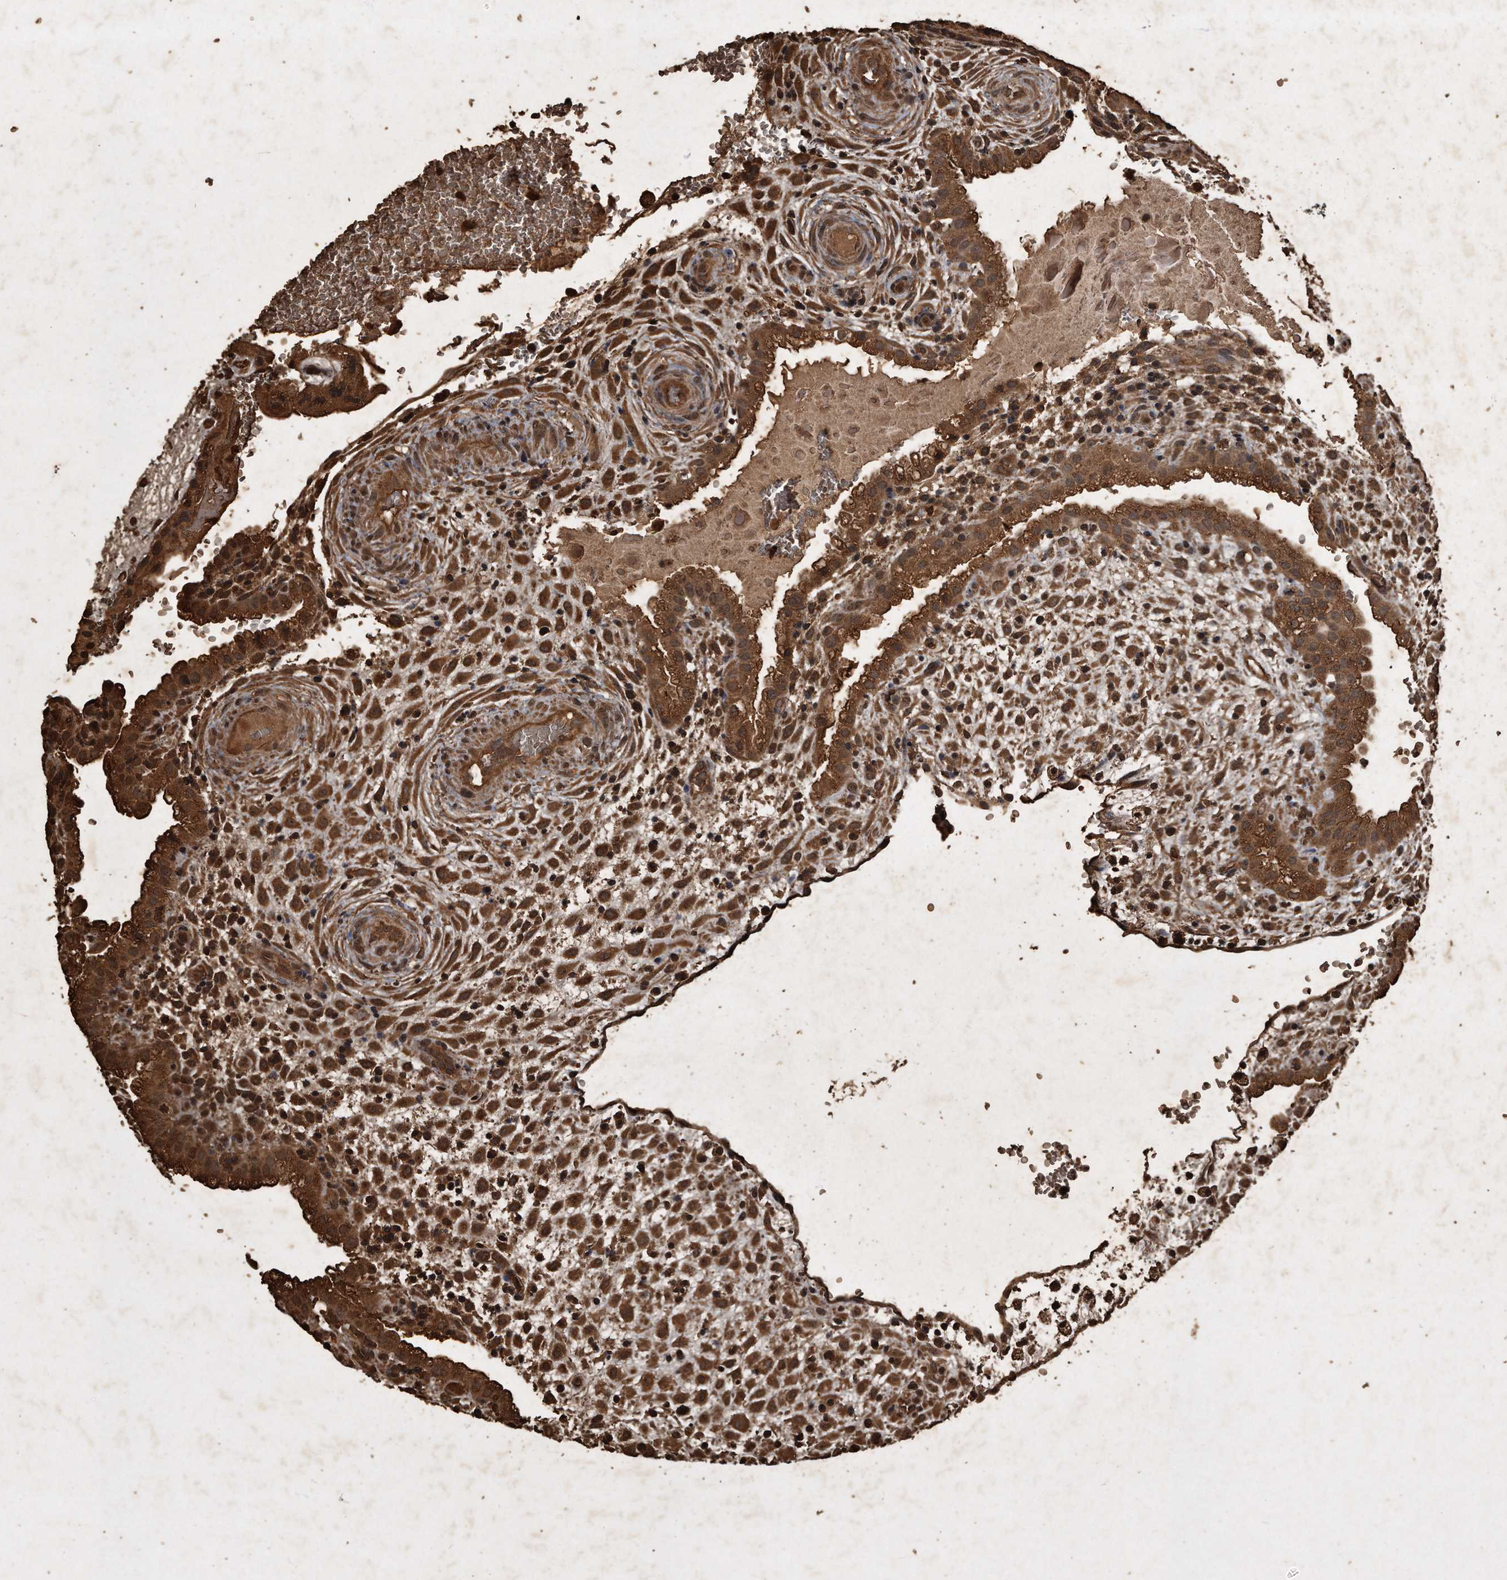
{"staining": {"intensity": "moderate", "quantity": ">75%", "location": "cytoplasmic/membranous,nuclear"}, "tissue": "placenta", "cell_type": "Decidual cells", "image_type": "normal", "snomed": [{"axis": "morphology", "description": "Normal tissue, NOS"}, {"axis": "topography", "description": "Placenta"}], "caption": "A photomicrograph showing moderate cytoplasmic/membranous,nuclear positivity in approximately >75% of decidual cells in unremarkable placenta, as visualized by brown immunohistochemical staining.", "gene": "CFLAR", "patient": {"sex": "female", "age": 35}}